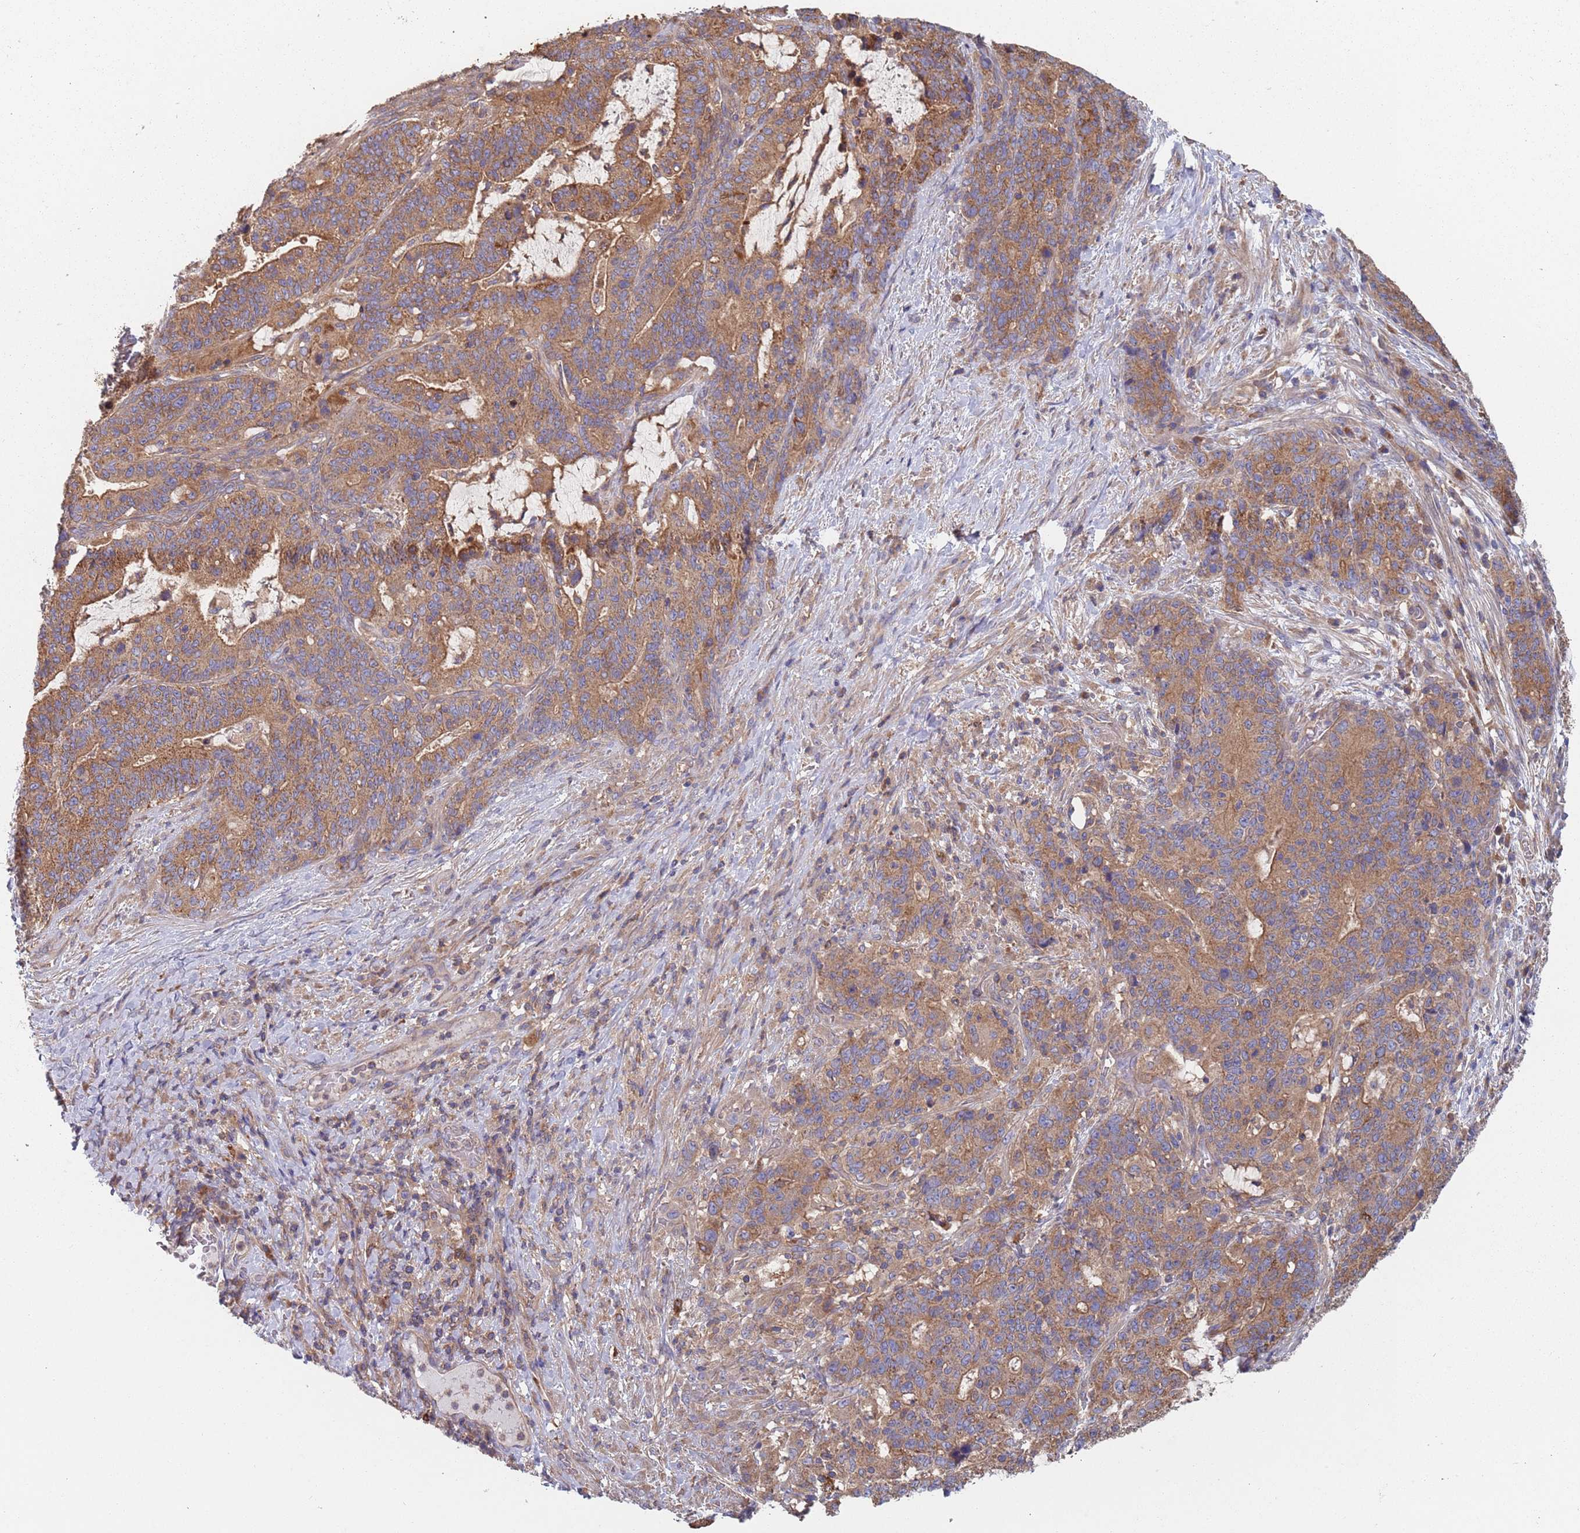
{"staining": {"intensity": "moderate", "quantity": ">75%", "location": "cytoplasmic/membranous"}, "tissue": "stomach cancer", "cell_type": "Tumor cells", "image_type": "cancer", "snomed": [{"axis": "morphology", "description": "Normal tissue, NOS"}, {"axis": "morphology", "description": "Adenocarcinoma, NOS"}, {"axis": "topography", "description": "Stomach"}], "caption": "Protein staining exhibits moderate cytoplasmic/membranous expression in approximately >75% of tumor cells in stomach cancer (adenocarcinoma).", "gene": "GDI2", "patient": {"sex": "female", "age": 64}}